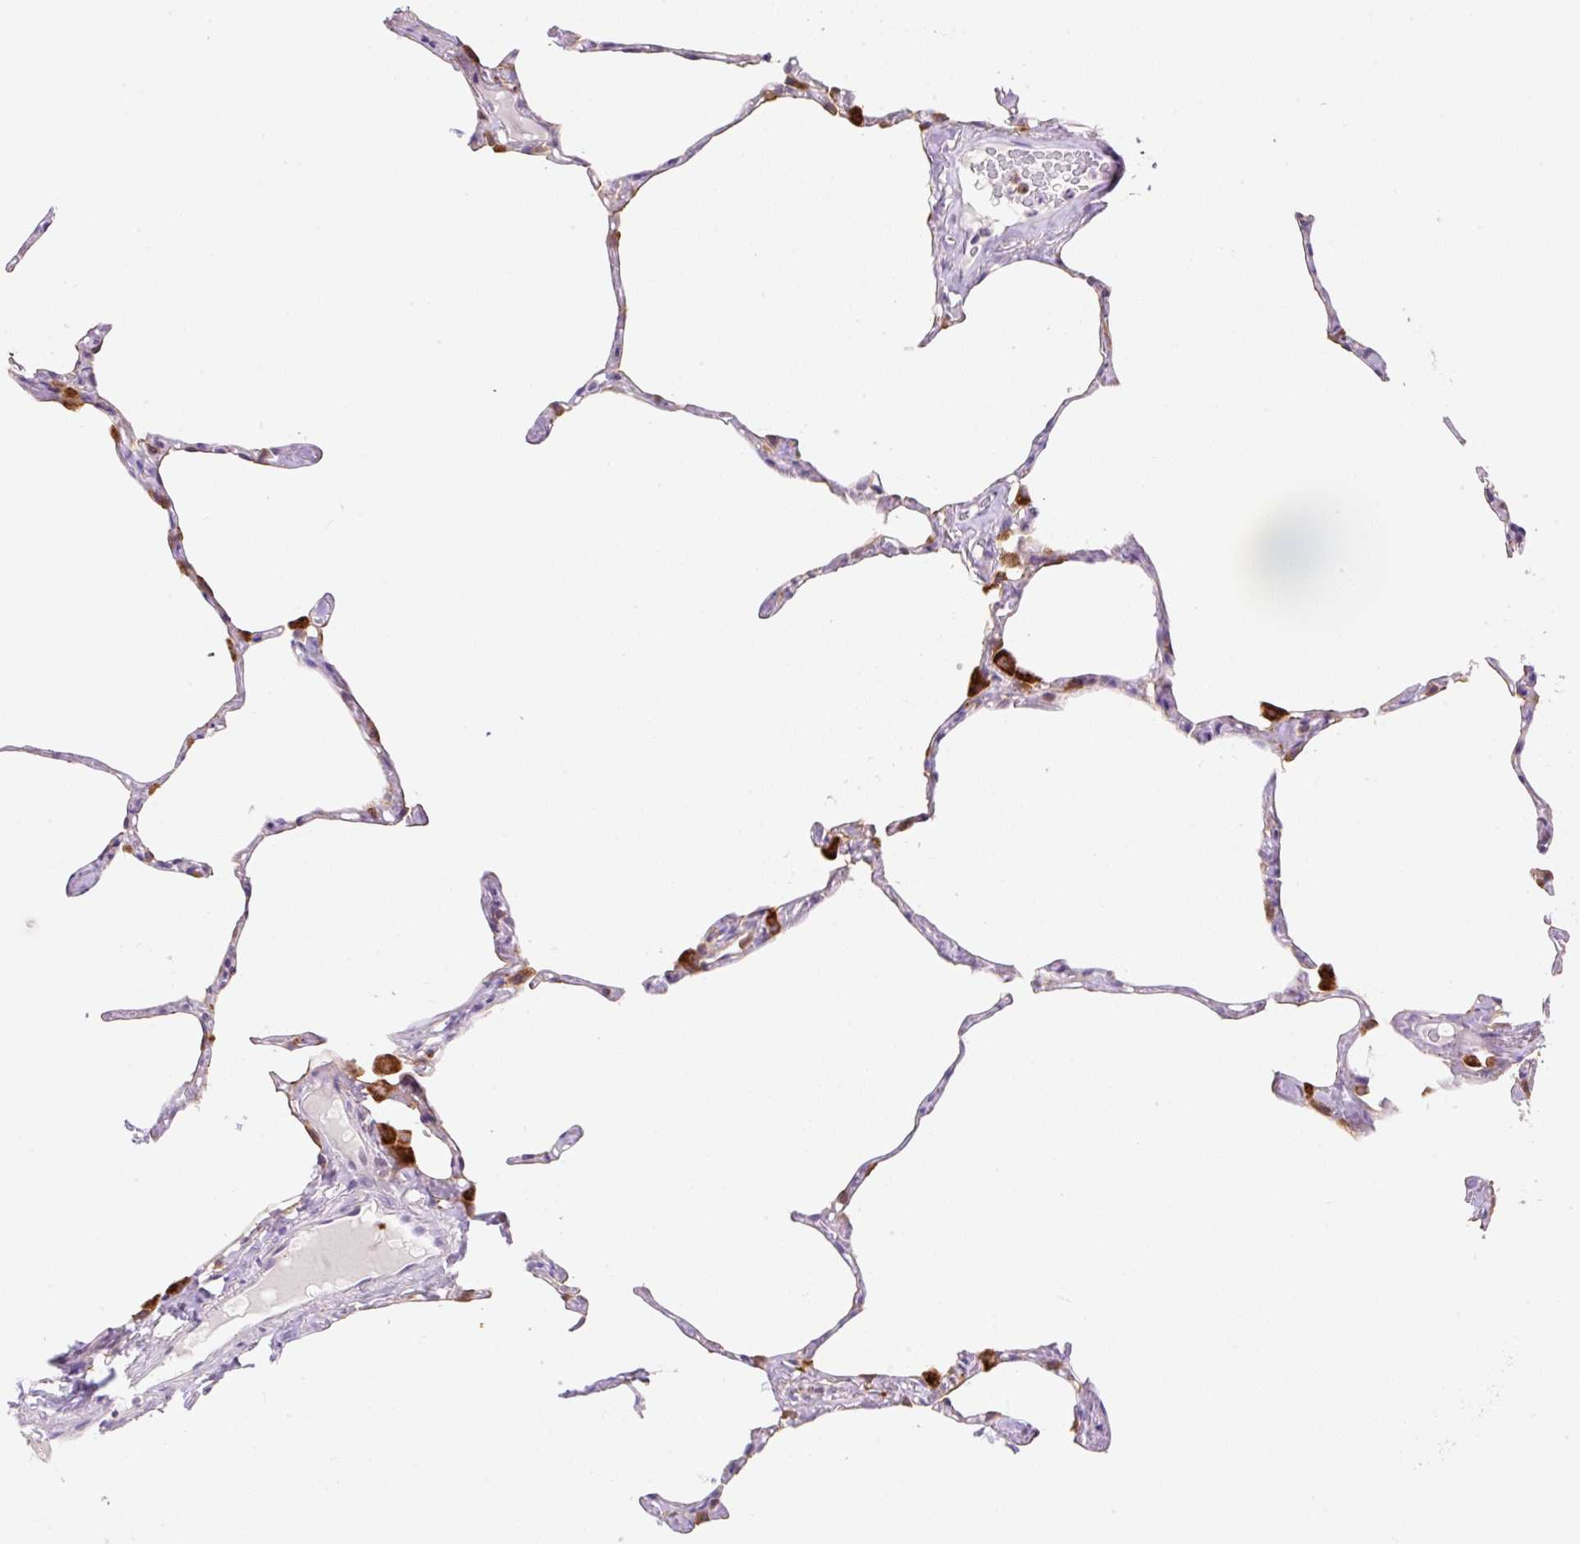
{"staining": {"intensity": "negative", "quantity": "none", "location": "none"}, "tissue": "lung", "cell_type": "Alveolar cells", "image_type": "normal", "snomed": [{"axis": "morphology", "description": "Normal tissue, NOS"}, {"axis": "topography", "description": "Lung"}], "caption": "This is a histopathology image of immunohistochemistry staining of unremarkable lung, which shows no staining in alveolar cells.", "gene": "CEBPZOS", "patient": {"sex": "male", "age": 65}}